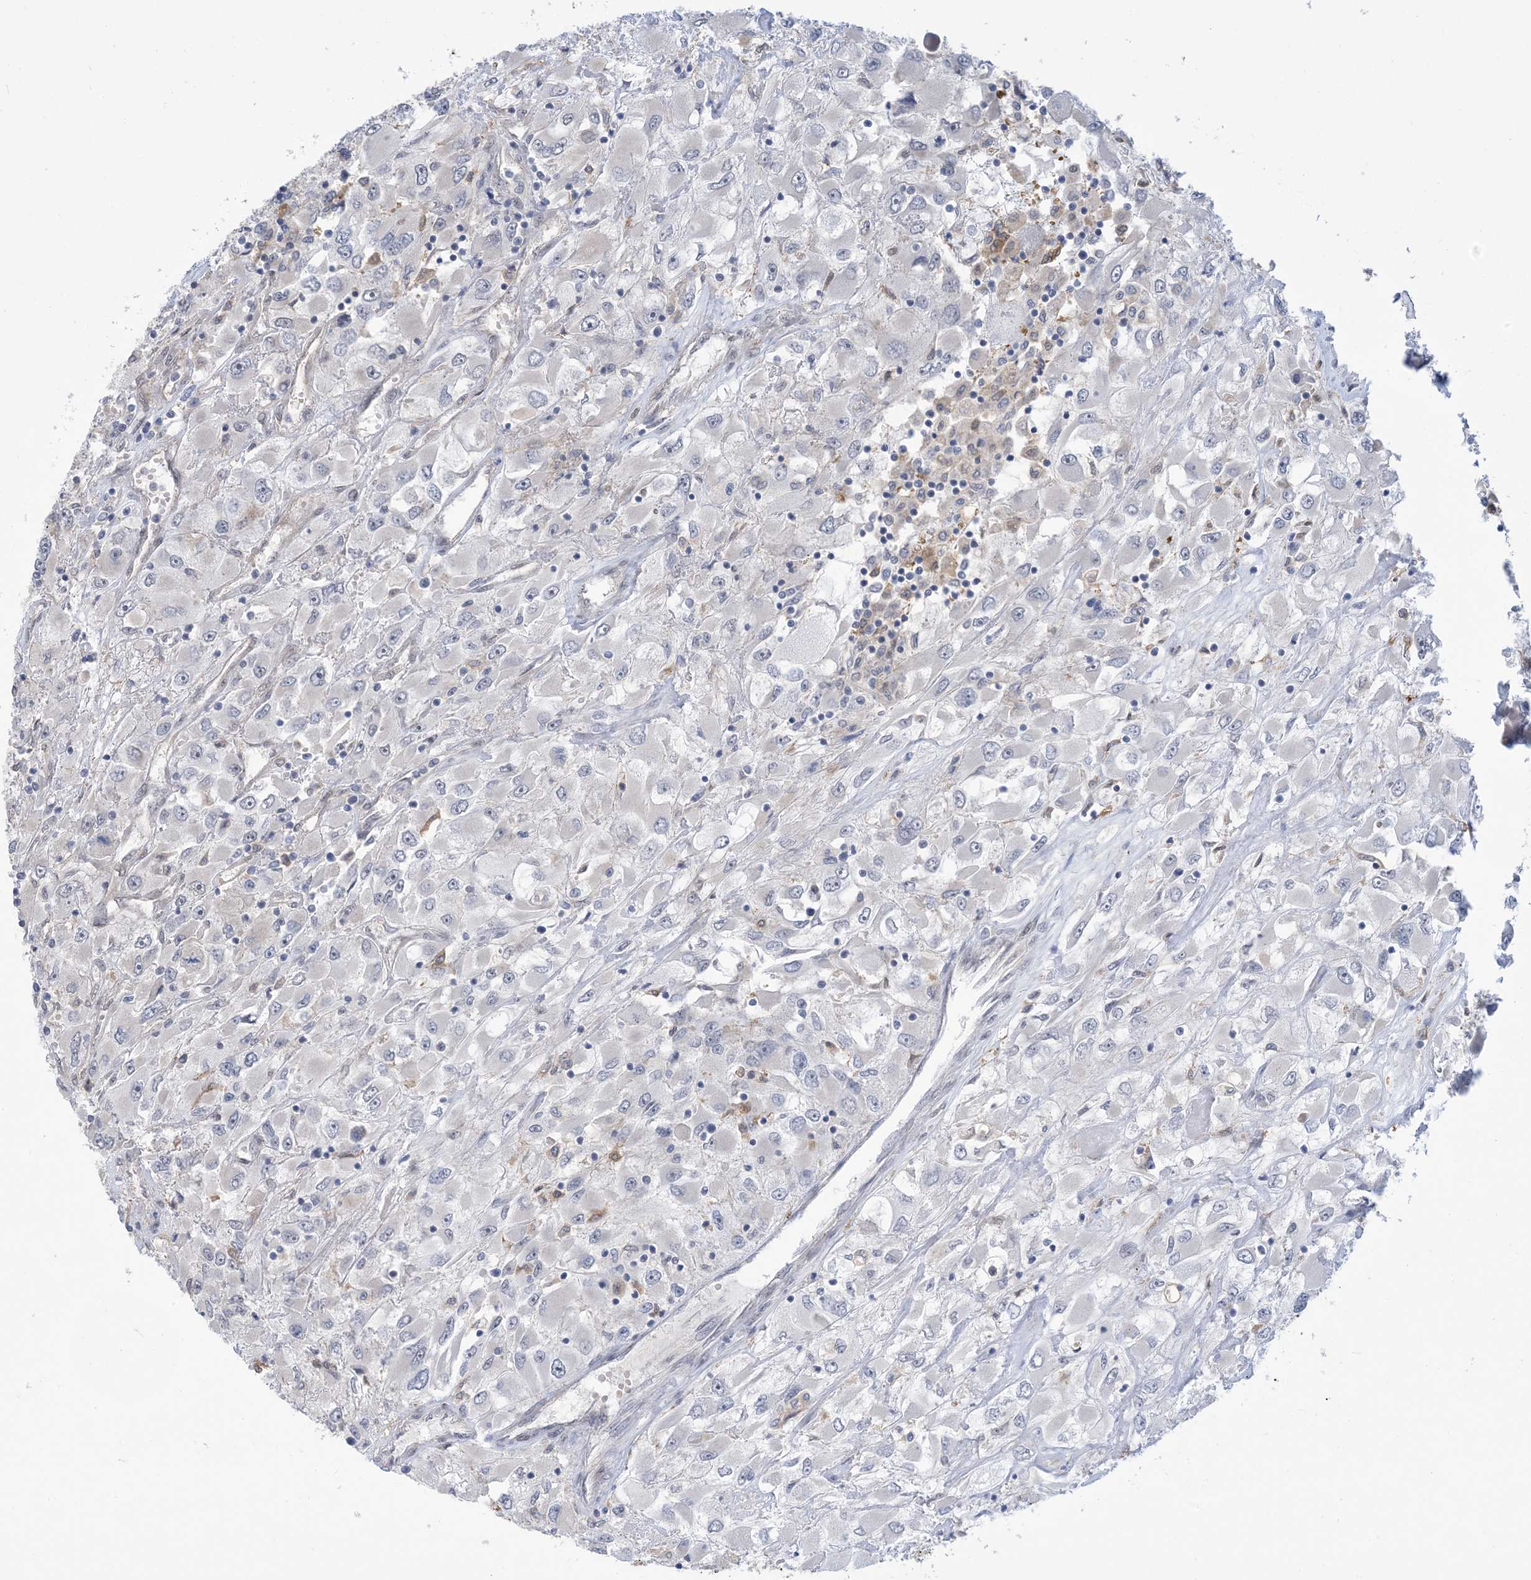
{"staining": {"intensity": "negative", "quantity": "none", "location": "none"}, "tissue": "renal cancer", "cell_type": "Tumor cells", "image_type": "cancer", "snomed": [{"axis": "morphology", "description": "Adenocarcinoma, NOS"}, {"axis": "topography", "description": "Kidney"}], "caption": "IHC histopathology image of renal adenocarcinoma stained for a protein (brown), which displays no positivity in tumor cells. (DAB IHC visualized using brightfield microscopy, high magnification).", "gene": "ZNF8", "patient": {"sex": "female", "age": 52}}